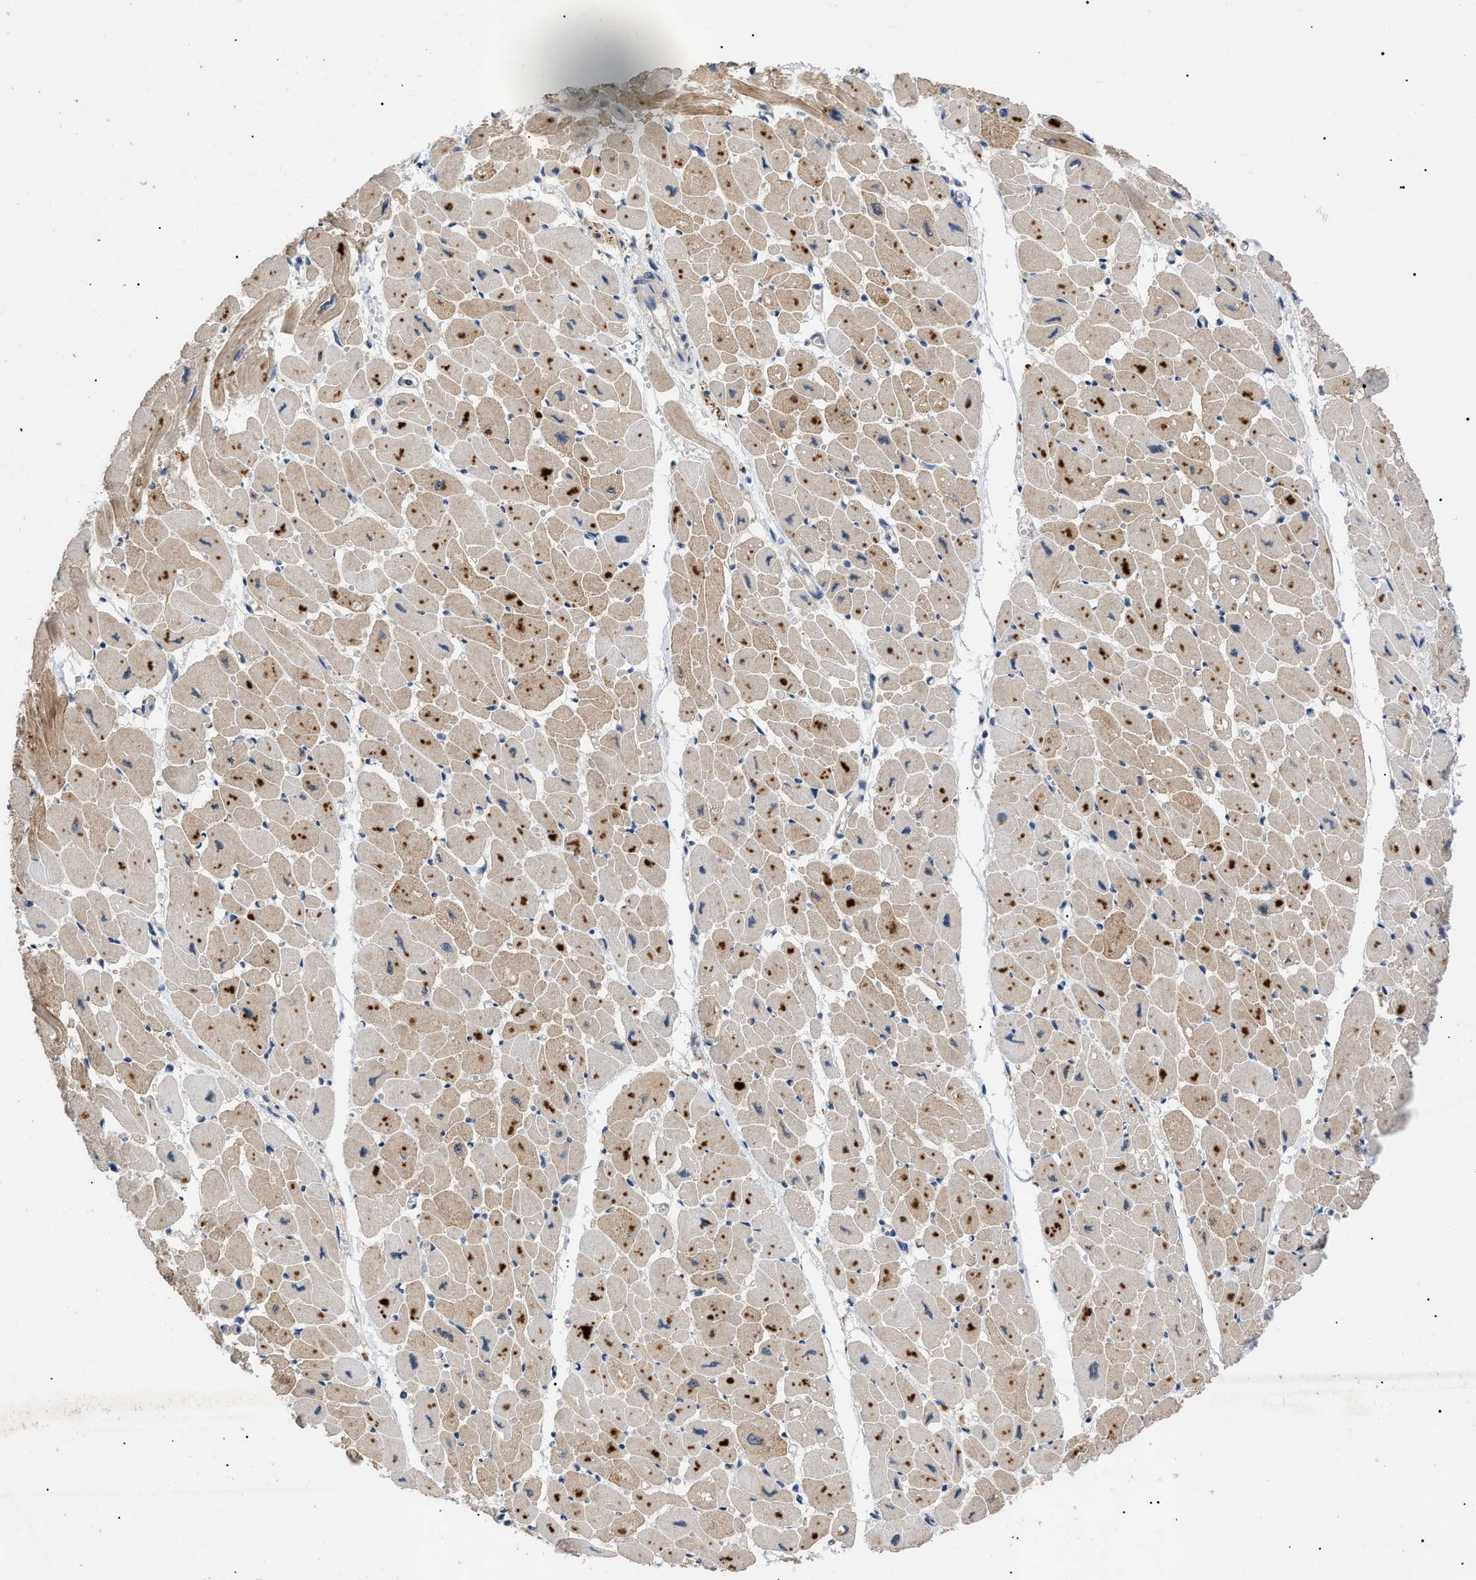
{"staining": {"intensity": "moderate", "quantity": "25%-75%", "location": "cytoplasmic/membranous"}, "tissue": "heart muscle", "cell_type": "Cardiomyocytes", "image_type": "normal", "snomed": [{"axis": "morphology", "description": "Normal tissue, NOS"}, {"axis": "topography", "description": "Heart"}], "caption": "Immunohistochemistry of benign heart muscle demonstrates medium levels of moderate cytoplasmic/membranous staining in about 25%-75% of cardiomyocytes.", "gene": "CRCP", "patient": {"sex": "female", "age": 54}}